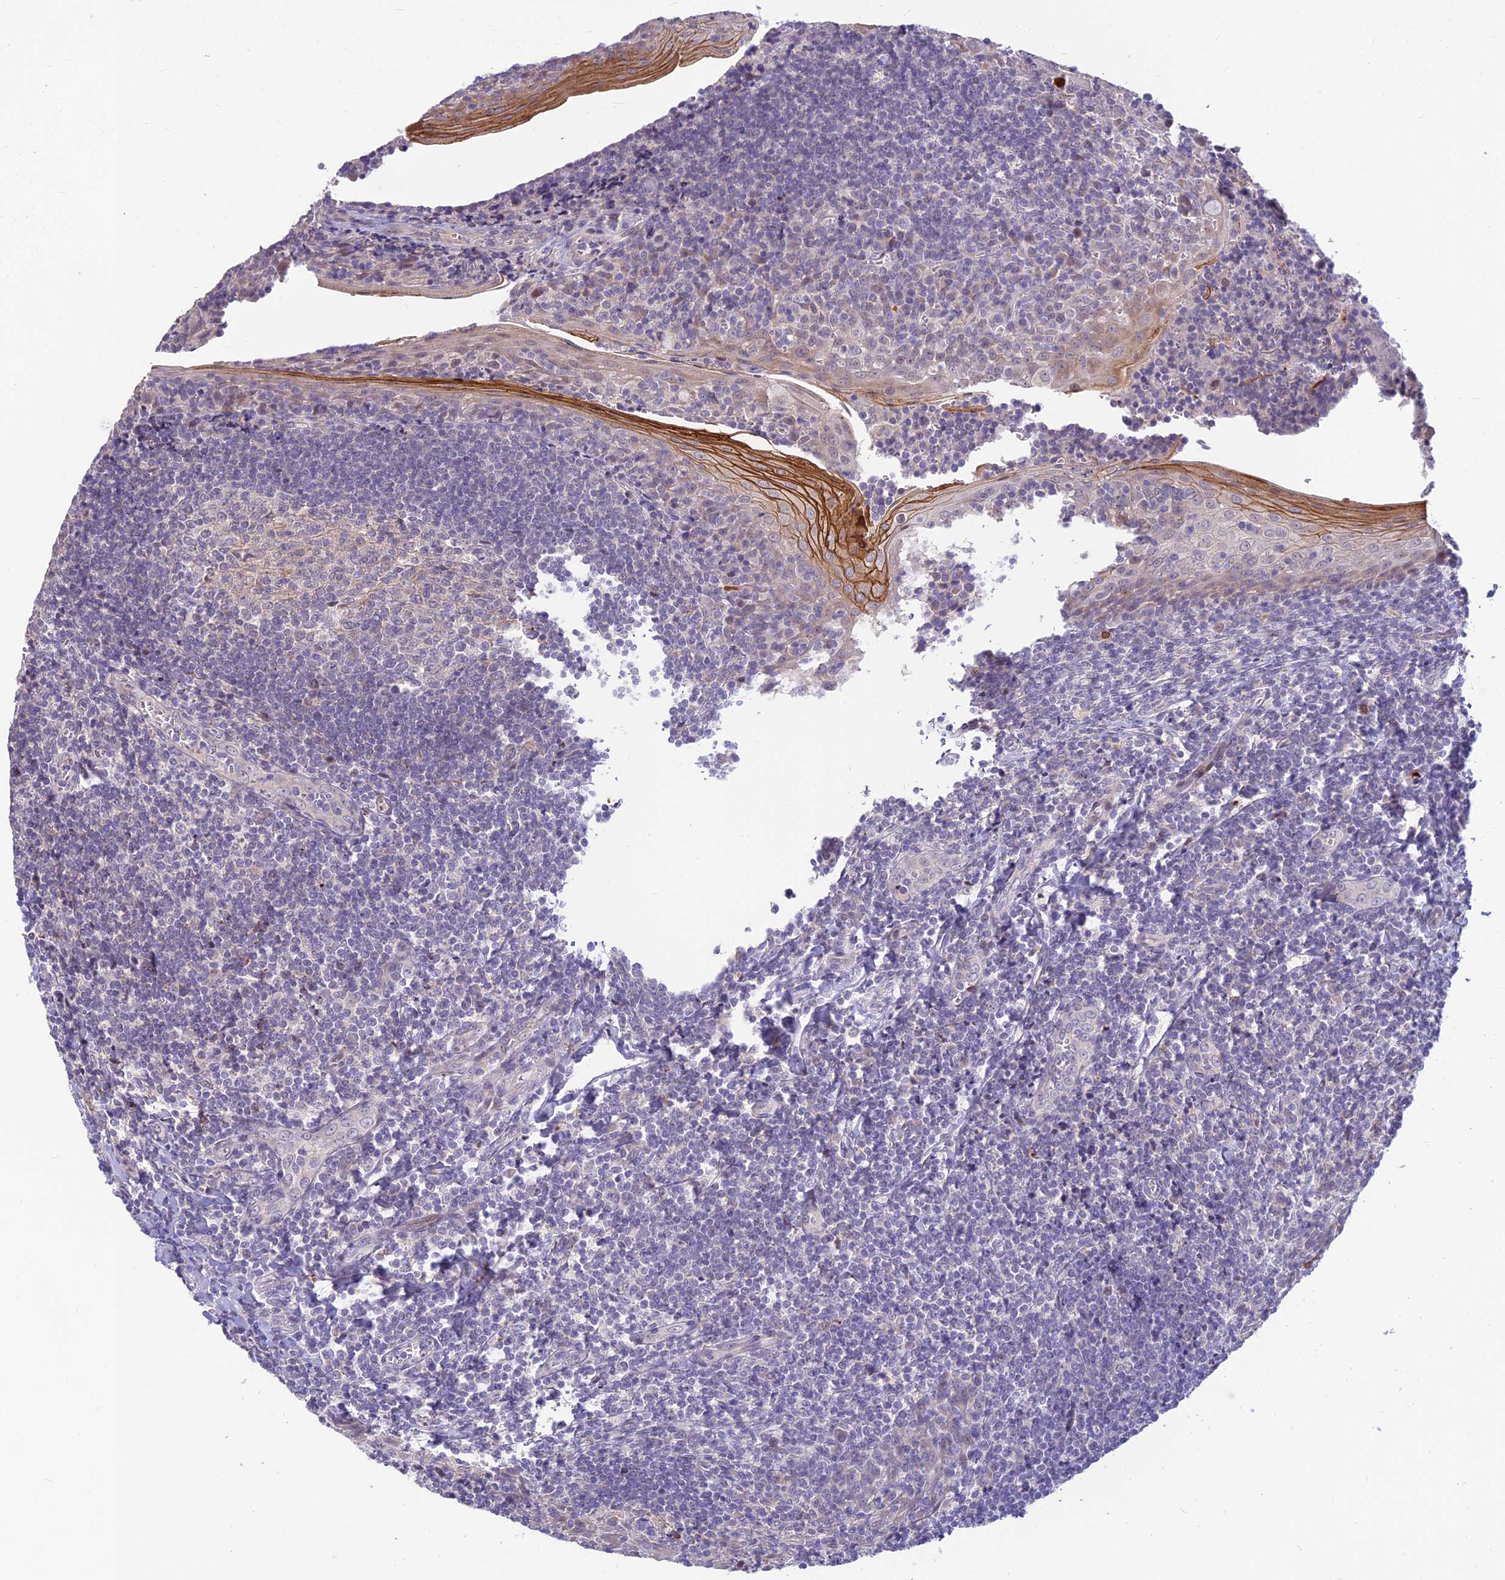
{"staining": {"intensity": "negative", "quantity": "none", "location": "none"}, "tissue": "tonsil", "cell_type": "Germinal center cells", "image_type": "normal", "snomed": [{"axis": "morphology", "description": "Normal tissue, NOS"}, {"axis": "topography", "description": "Tonsil"}], "caption": "The immunohistochemistry histopathology image has no significant staining in germinal center cells of tonsil.", "gene": "ASPDH", "patient": {"sex": "male", "age": 27}}